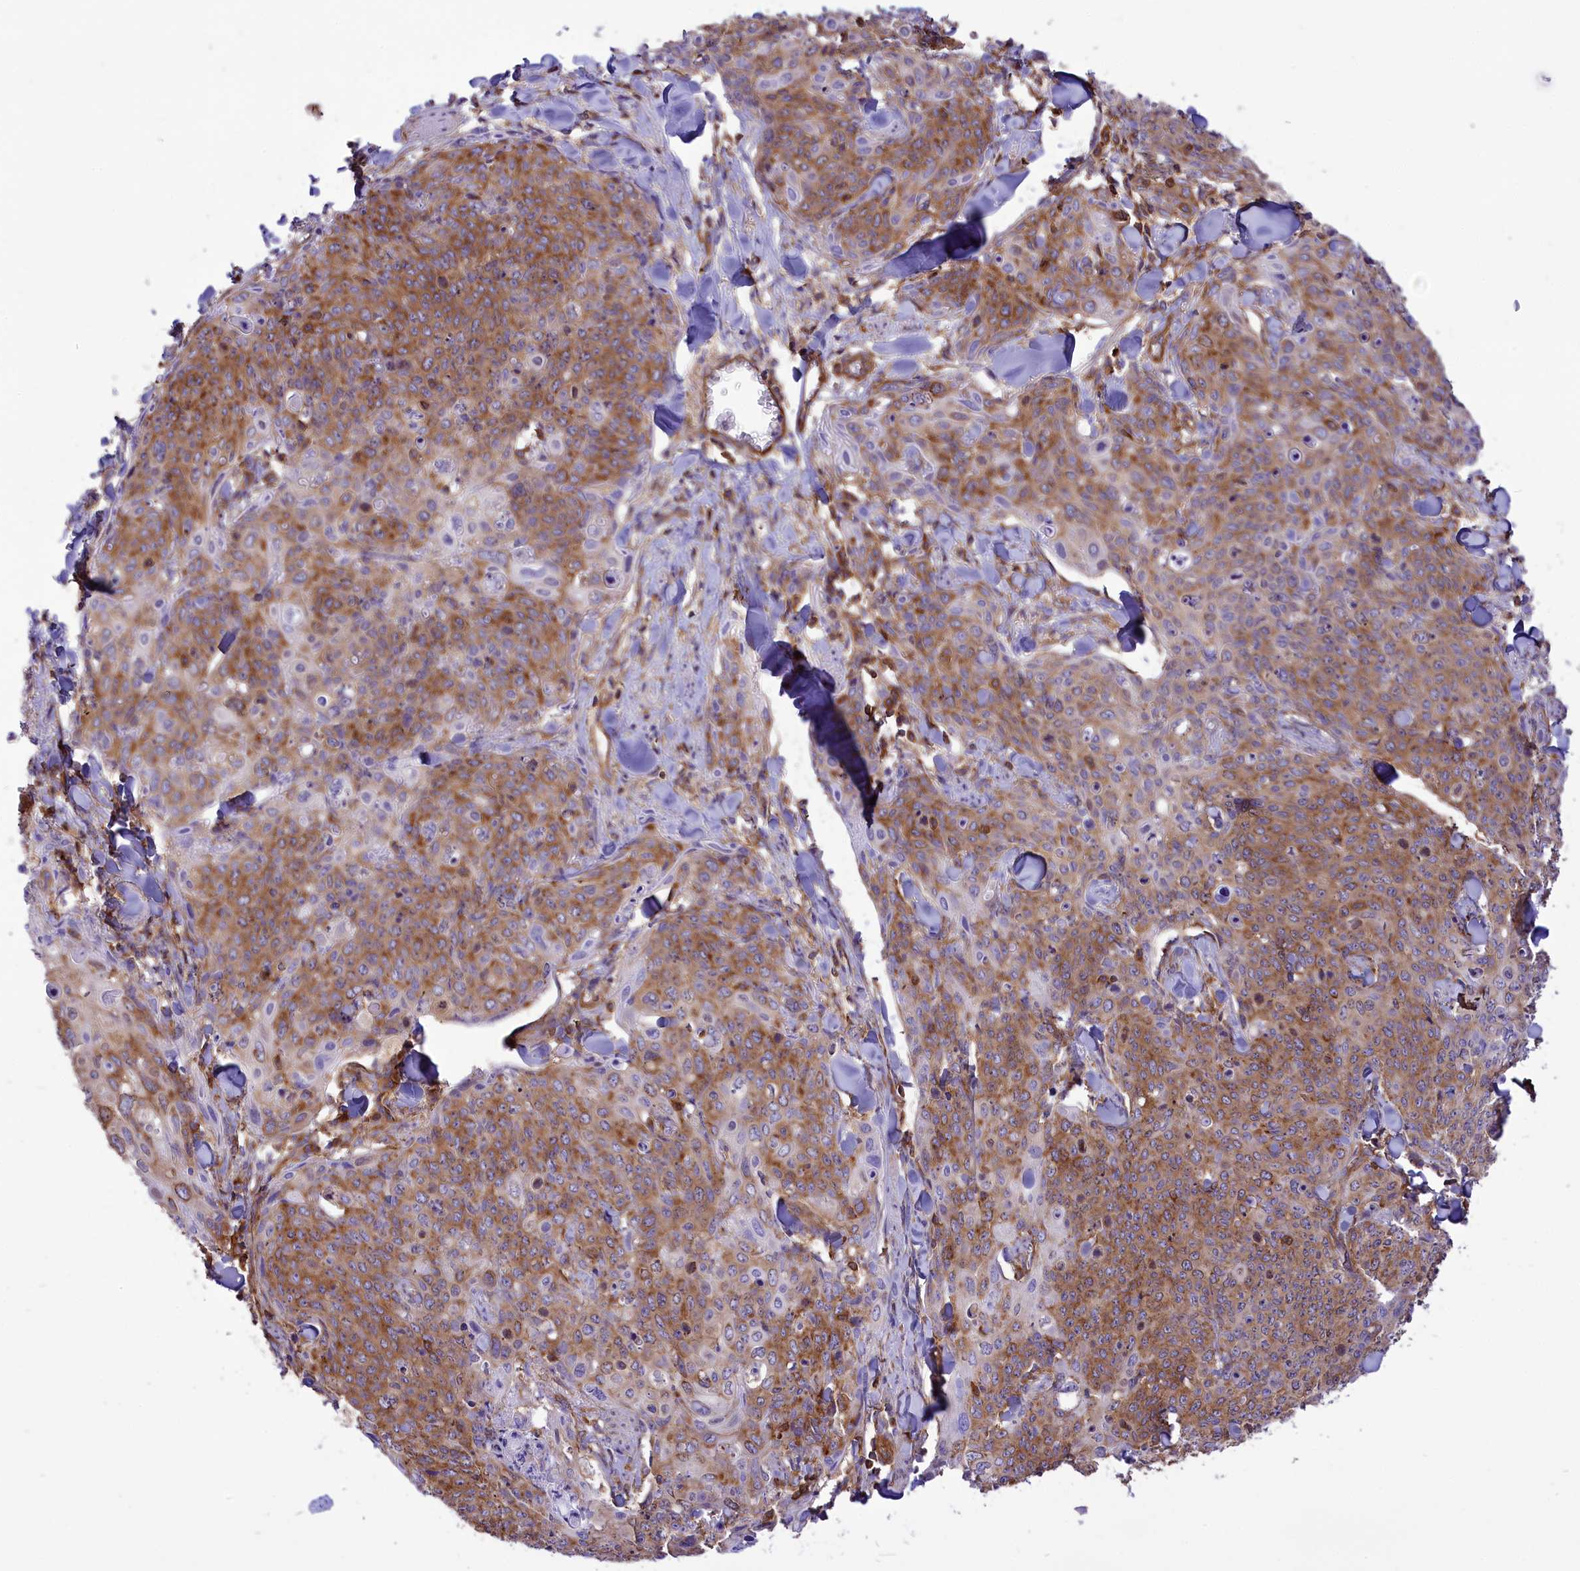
{"staining": {"intensity": "moderate", "quantity": ">75%", "location": "cytoplasmic/membranous"}, "tissue": "skin cancer", "cell_type": "Tumor cells", "image_type": "cancer", "snomed": [{"axis": "morphology", "description": "Squamous cell carcinoma, NOS"}, {"axis": "topography", "description": "Skin"}, {"axis": "topography", "description": "Vulva"}], "caption": "IHC micrograph of skin squamous cell carcinoma stained for a protein (brown), which demonstrates medium levels of moderate cytoplasmic/membranous staining in approximately >75% of tumor cells.", "gene": "SEPTIN9", "patient": {"sex": "female", "age": 85}}